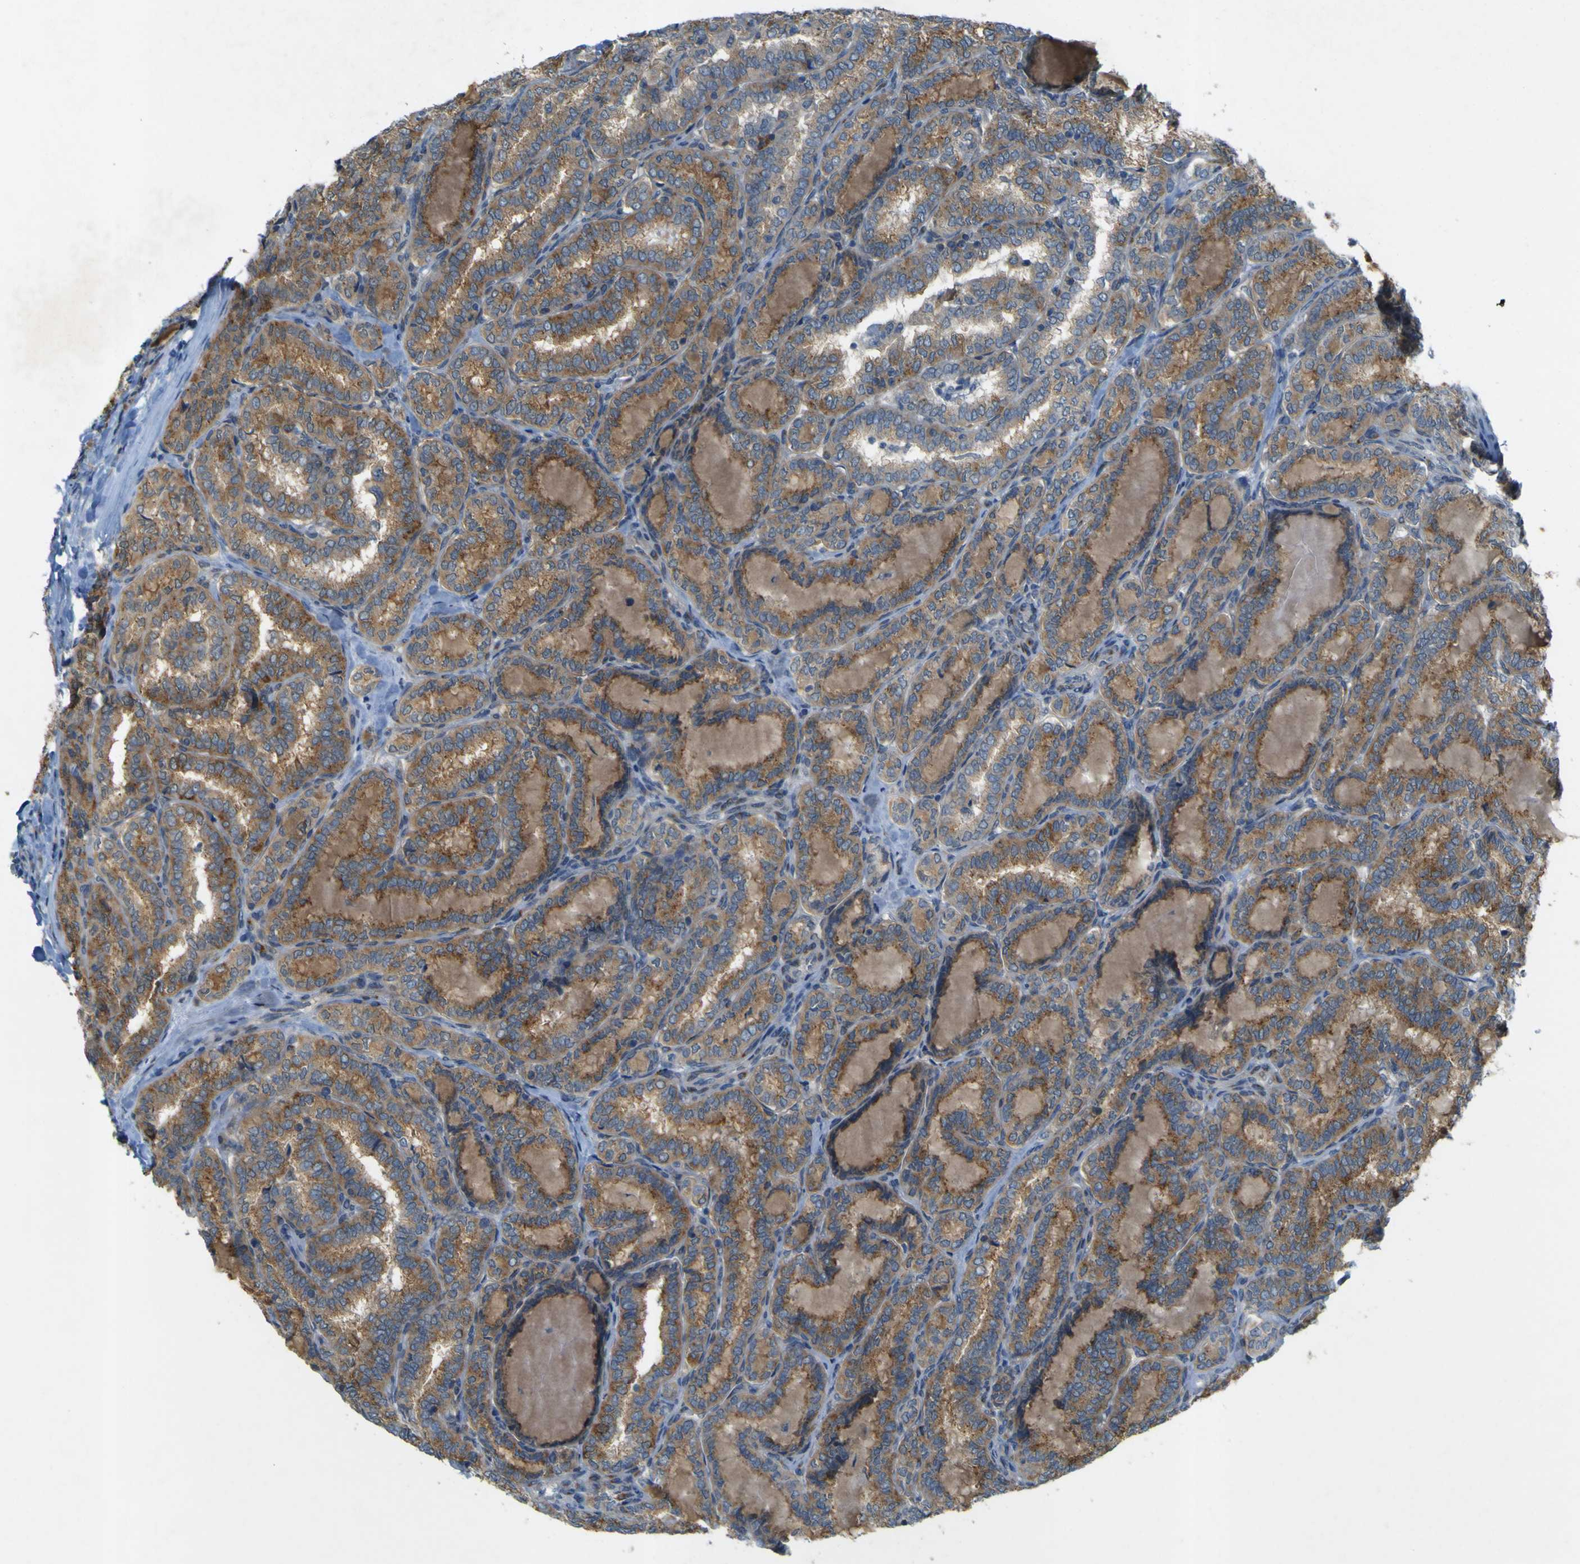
{"staining": {"intensity": "weak", "quantity": "25%-75%", "location": "cytoplasmic/membranous"}, "tissue": "thyroid cancer", "cell_type": "Tumor cells", "image_type": "cancer", "snomed": [{"axis": "morphology", "description": "Normal tissue, NOS"}, {"axis": "morphology", "description": "Papillary adenocarcinoma, NOS"}, {"axis": "topography", "description": "Thyroid gland"}], "caption": "Immunohistochemical staining of human thyroid papillary adenocarcinoma exhibits low levels of weak cytoplasmic/membranous protein positivity in approximately 25%-75% of tumor cells. Using DAB (brown) and hematoxylin (blue) stains, captured at high magnification using brightfield microscopy.", "gene": "IGF2R", "patient": {"sex": "female", "age": 30}}